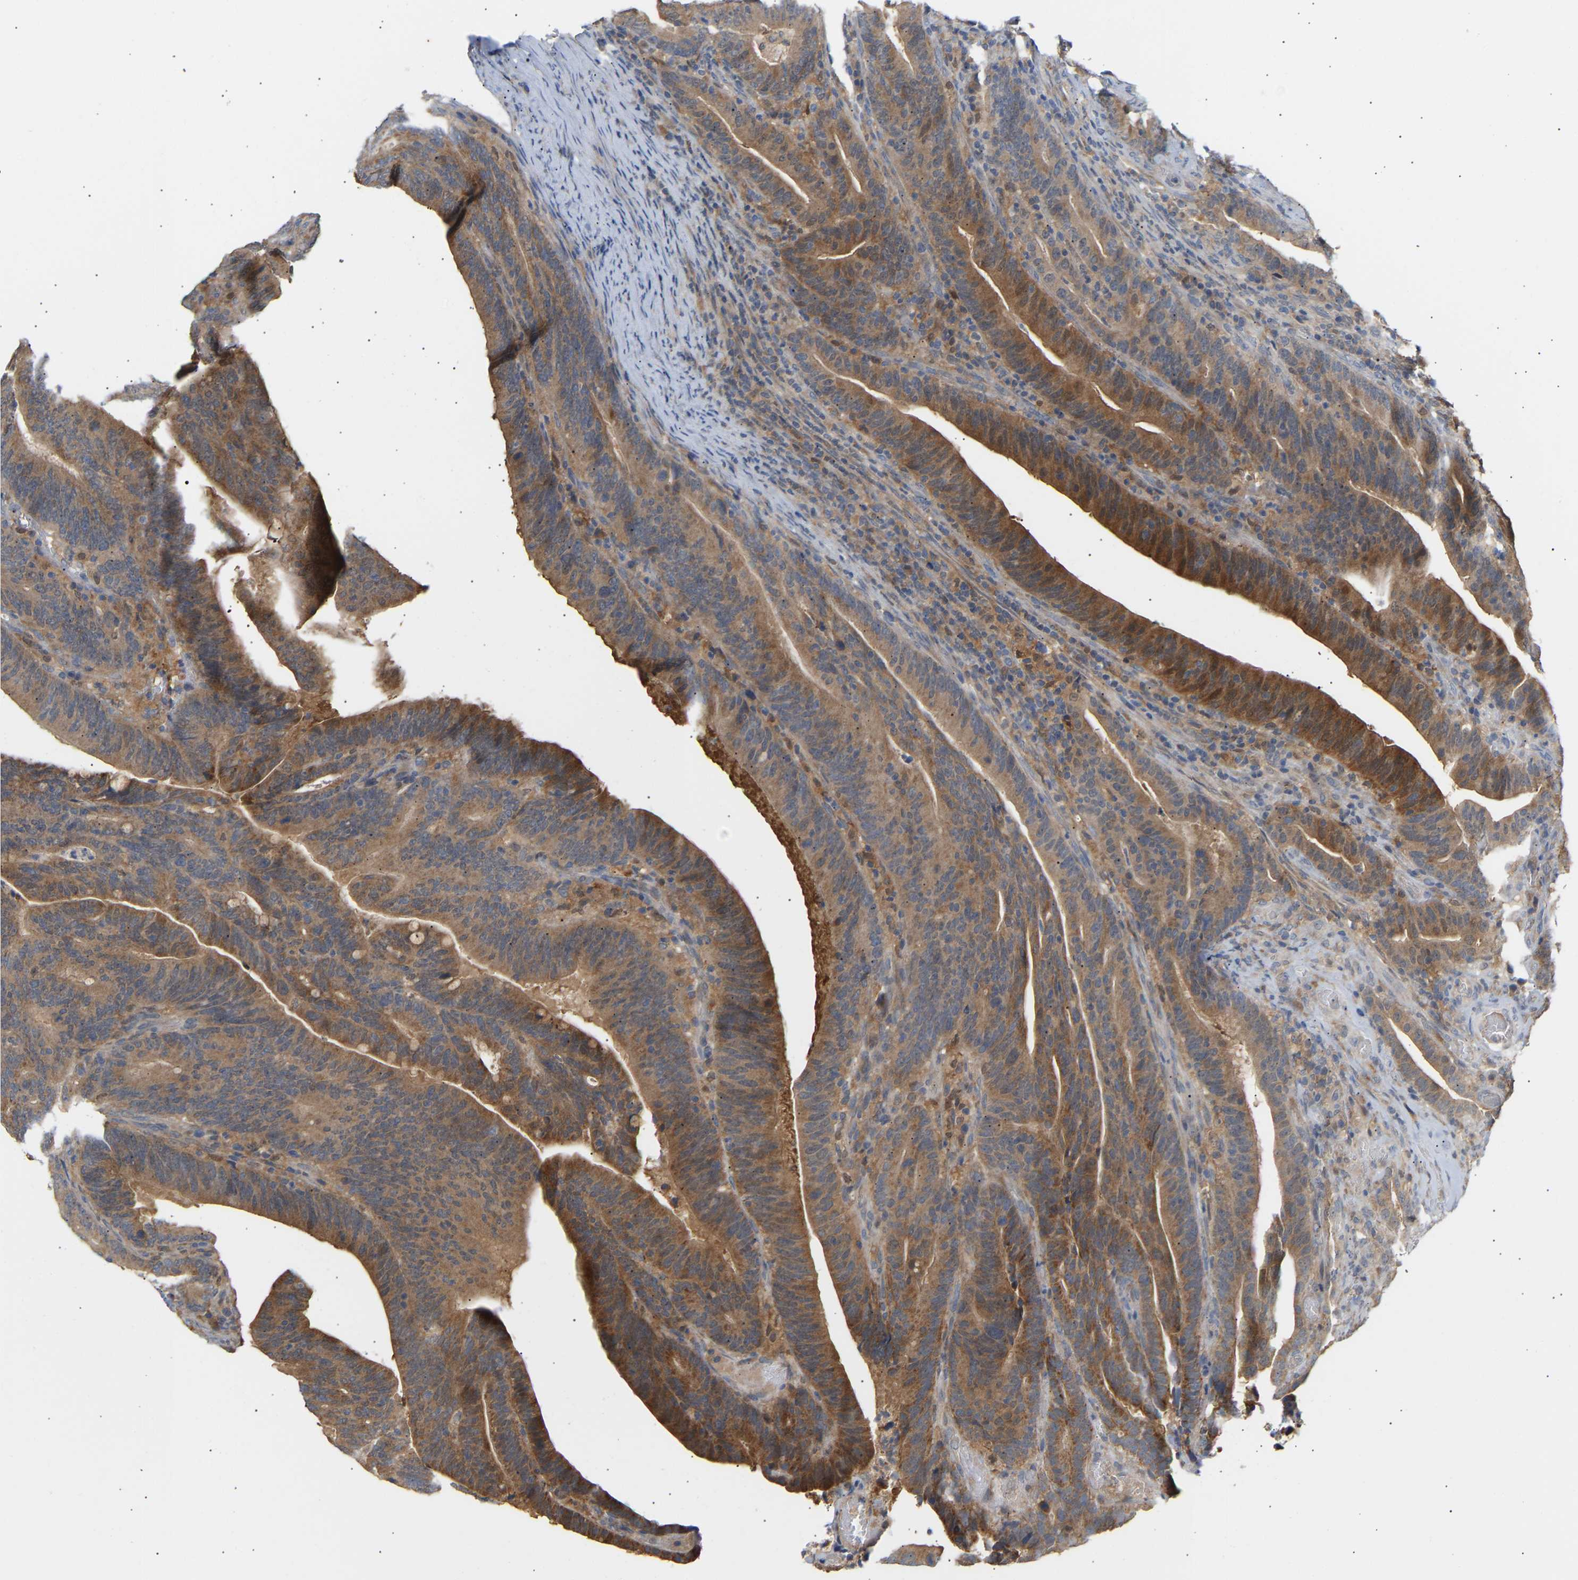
{"staining": {"intensity": "moderate", "quantity": ">75%", "location": "cytoplasmic/membranous"}, "tissue": "colorectal cancer", "cell_type": "Tumor cells", "image_type": "cancer", "snomed": [{"axis": "morphology", "description": "Adenocarcinoma, NOS"}, {"axis": "topography", "description": "Colon"}], "caption": "The photomicrograph reveals a brown stain indicating the presence of a protein in the cytoplasmic/membranous of tumor cells in colorectal cancer.", "gene": "TPMT", "patient": {"sex": "female", "age": 66}}